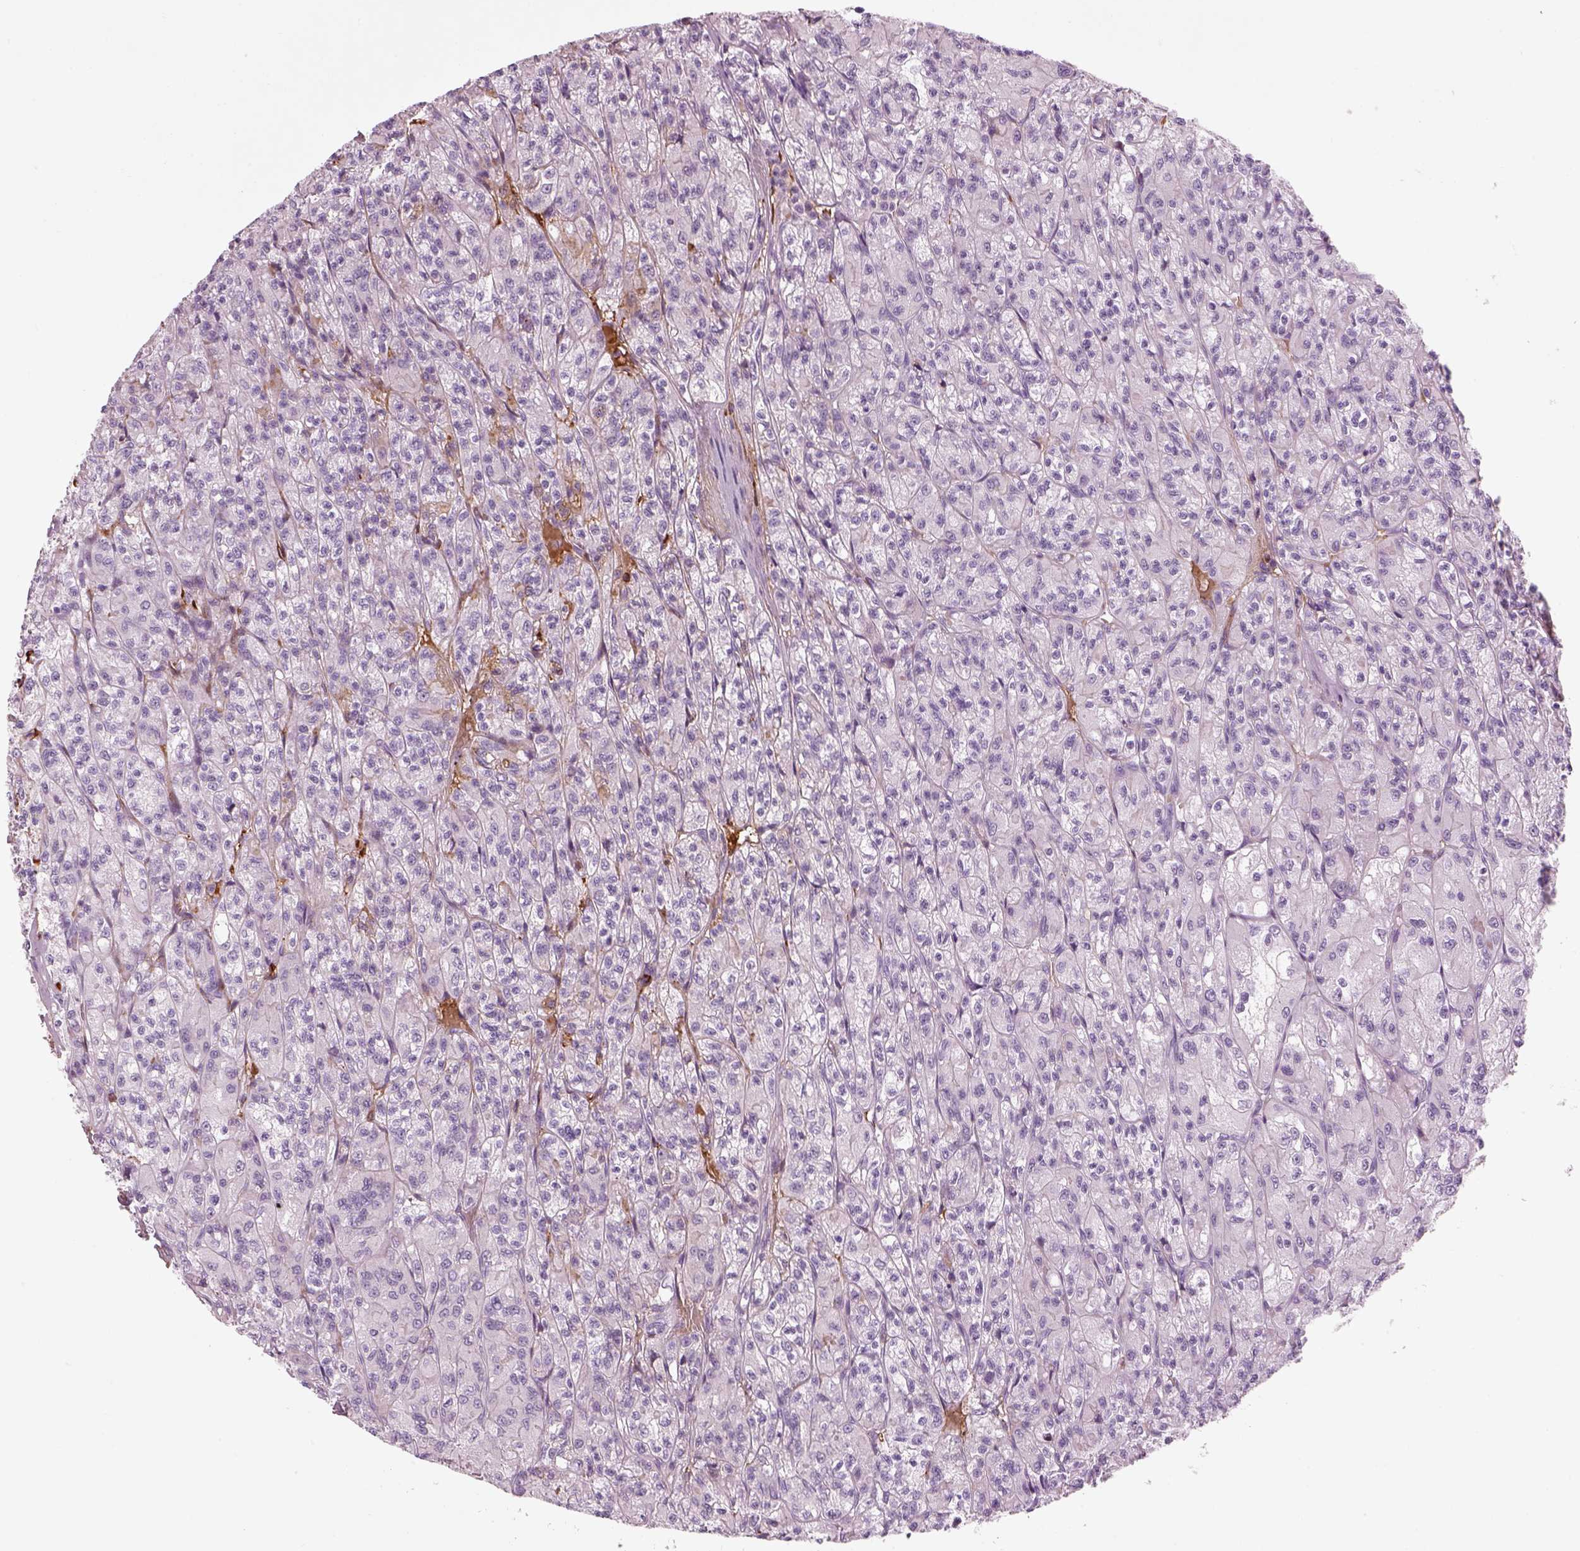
{"staining": {"intensity": "negative", "quantity": "none", "location": "none"}, "tissue": "renal cancer", "cell_type": "Tumor cells", "image_type": "cancer", "snomed": [{"axis": "morphology", "description": "Adenocarcinoma, NOS"}, {"axis": "topography", "description": "Kidney"}], "caption": "Adenocarcinoma (renal) stained for a protein using IHC reveals no positivity tumor cells.", "gene": "PABPC1L2B", "patient": {"sex": "female", "age": 70}}